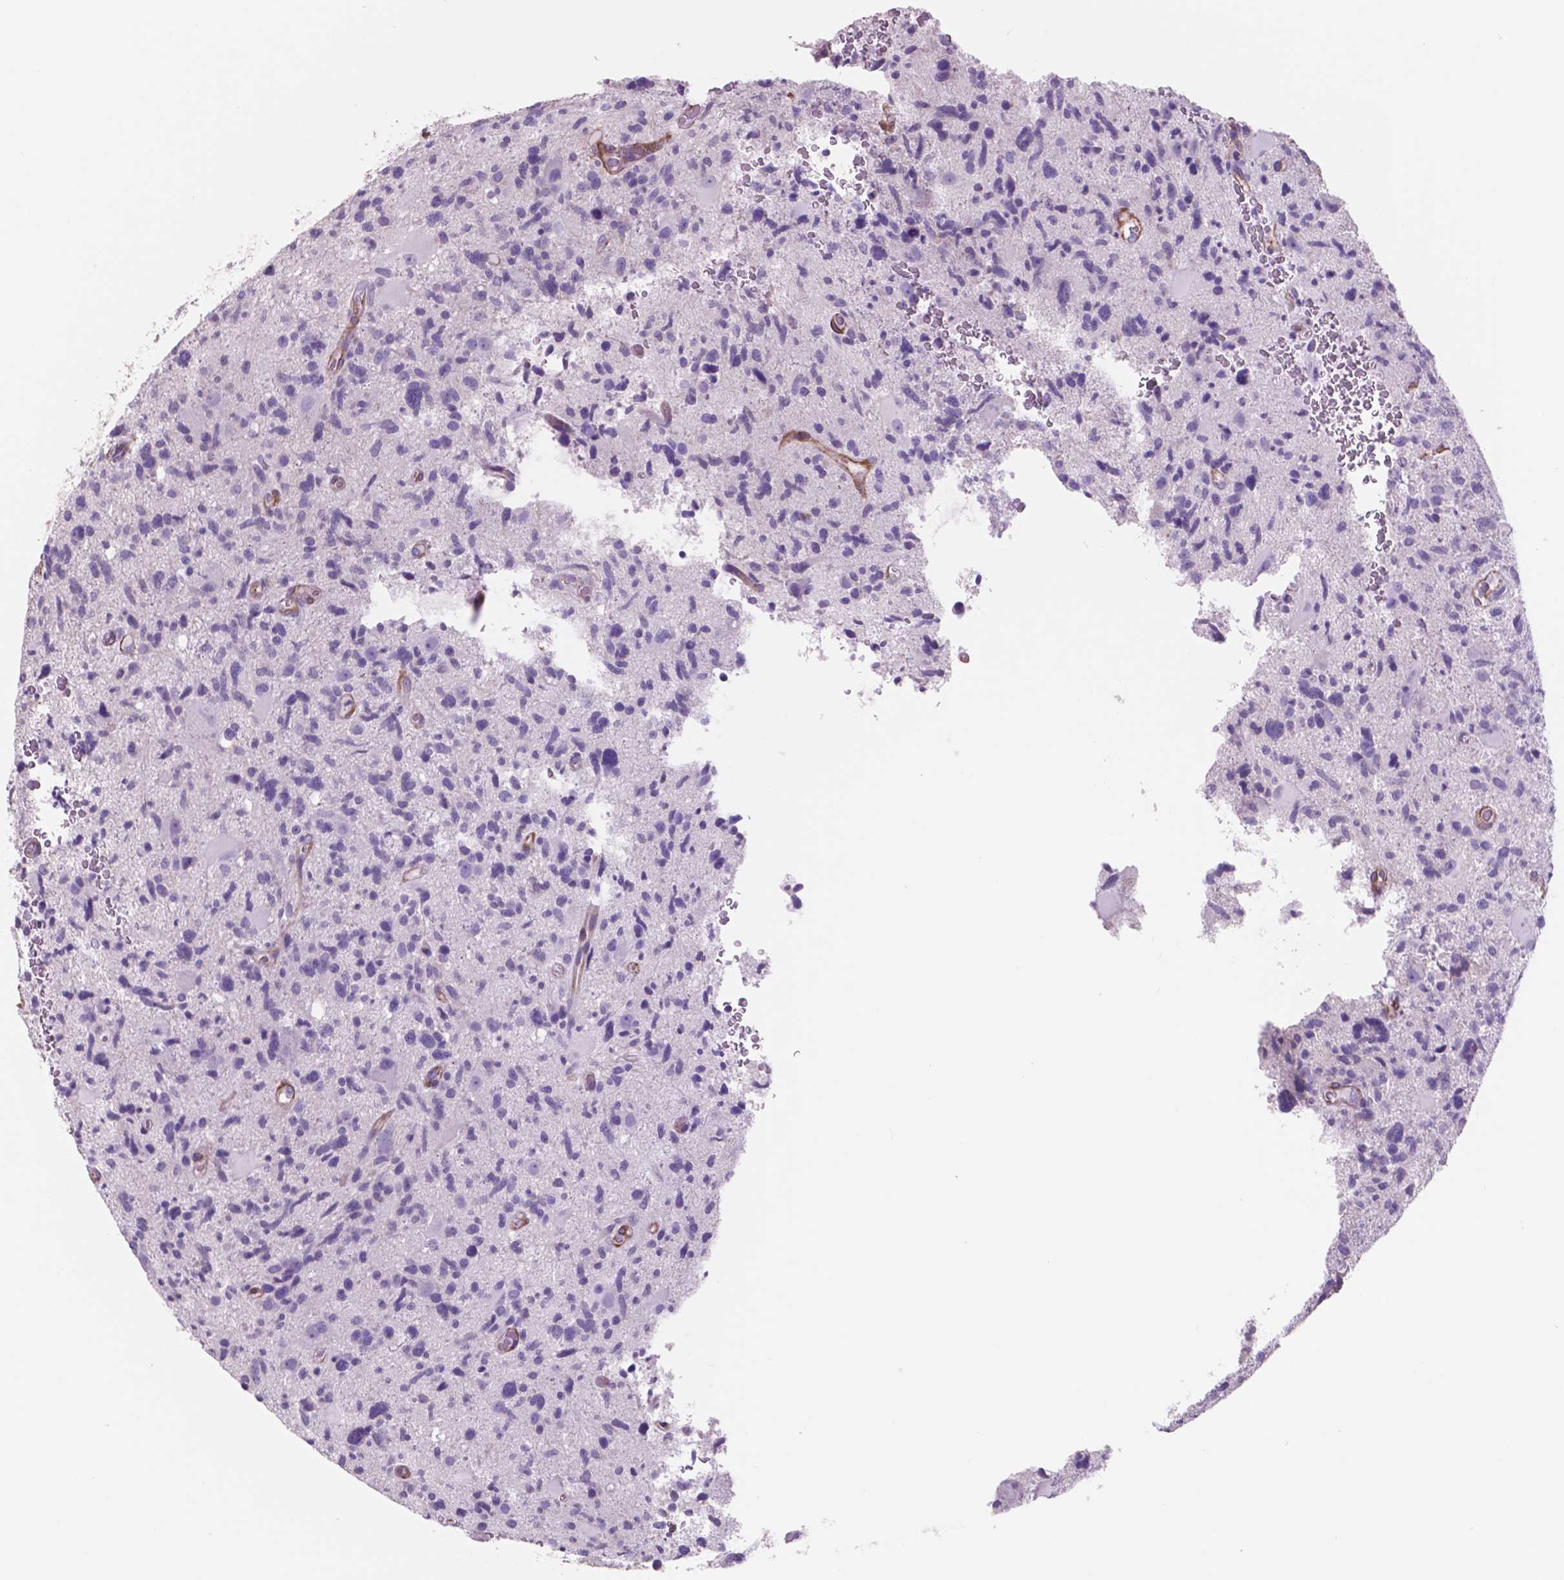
{"staining": {"intensity": "negative", "quantity": "none", "location": "none"}, "tissue": "glioma", "cell_type": "Tumor cells", "image_type": "cancer", "snomed": [{"axis": "morphology", "description": "Glioma, malignant, High grade"}, {"axis": "topography", "description": "Brain"}], "caption": "The histopathology image reveals no significant staining in tumor cells of glioma. (DAB (3,3'-diaminobenzidine) immunohistochemistry with hematoxylin counter stain).", "gene": "TOR2A", "patient": {"sex": "male", "age": 49}}